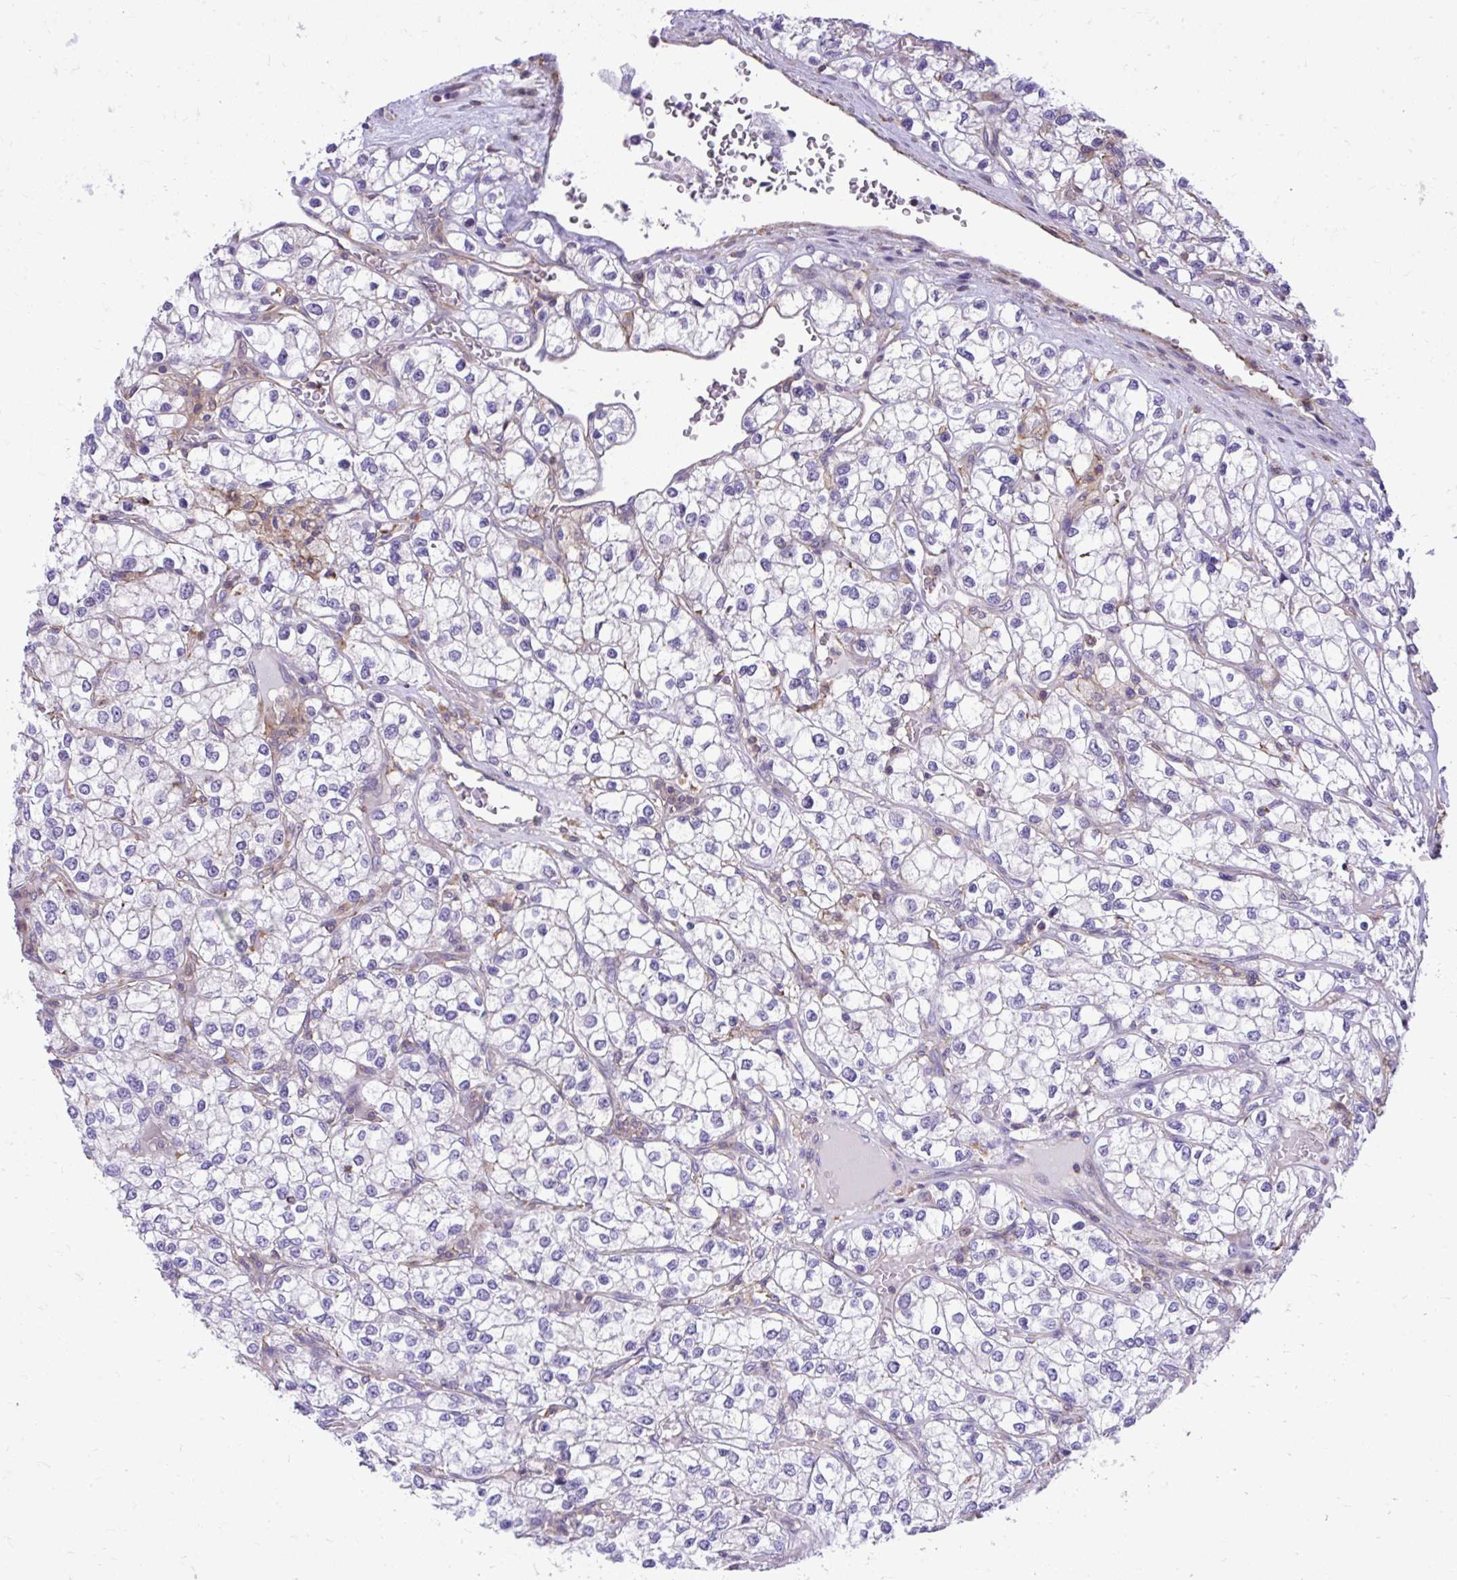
{"staining": {"intensity": "negative", "quantity": "none", "location": "none"}, "tissue": "renal cancer", "cell_type": "Tumor cells", "image_type": "cancer", "snomed": [{"axis": "morphology", "description": "Adenocarcinoma, NOS"}, {"axis": "topography", "description": "Kidney"}], "caption": "A histopathology image of human renal adenocarcinoma is negative for staining in tumor cells.", "gene": "GRK4", "patient": {"sex": "male", "age": 80}}